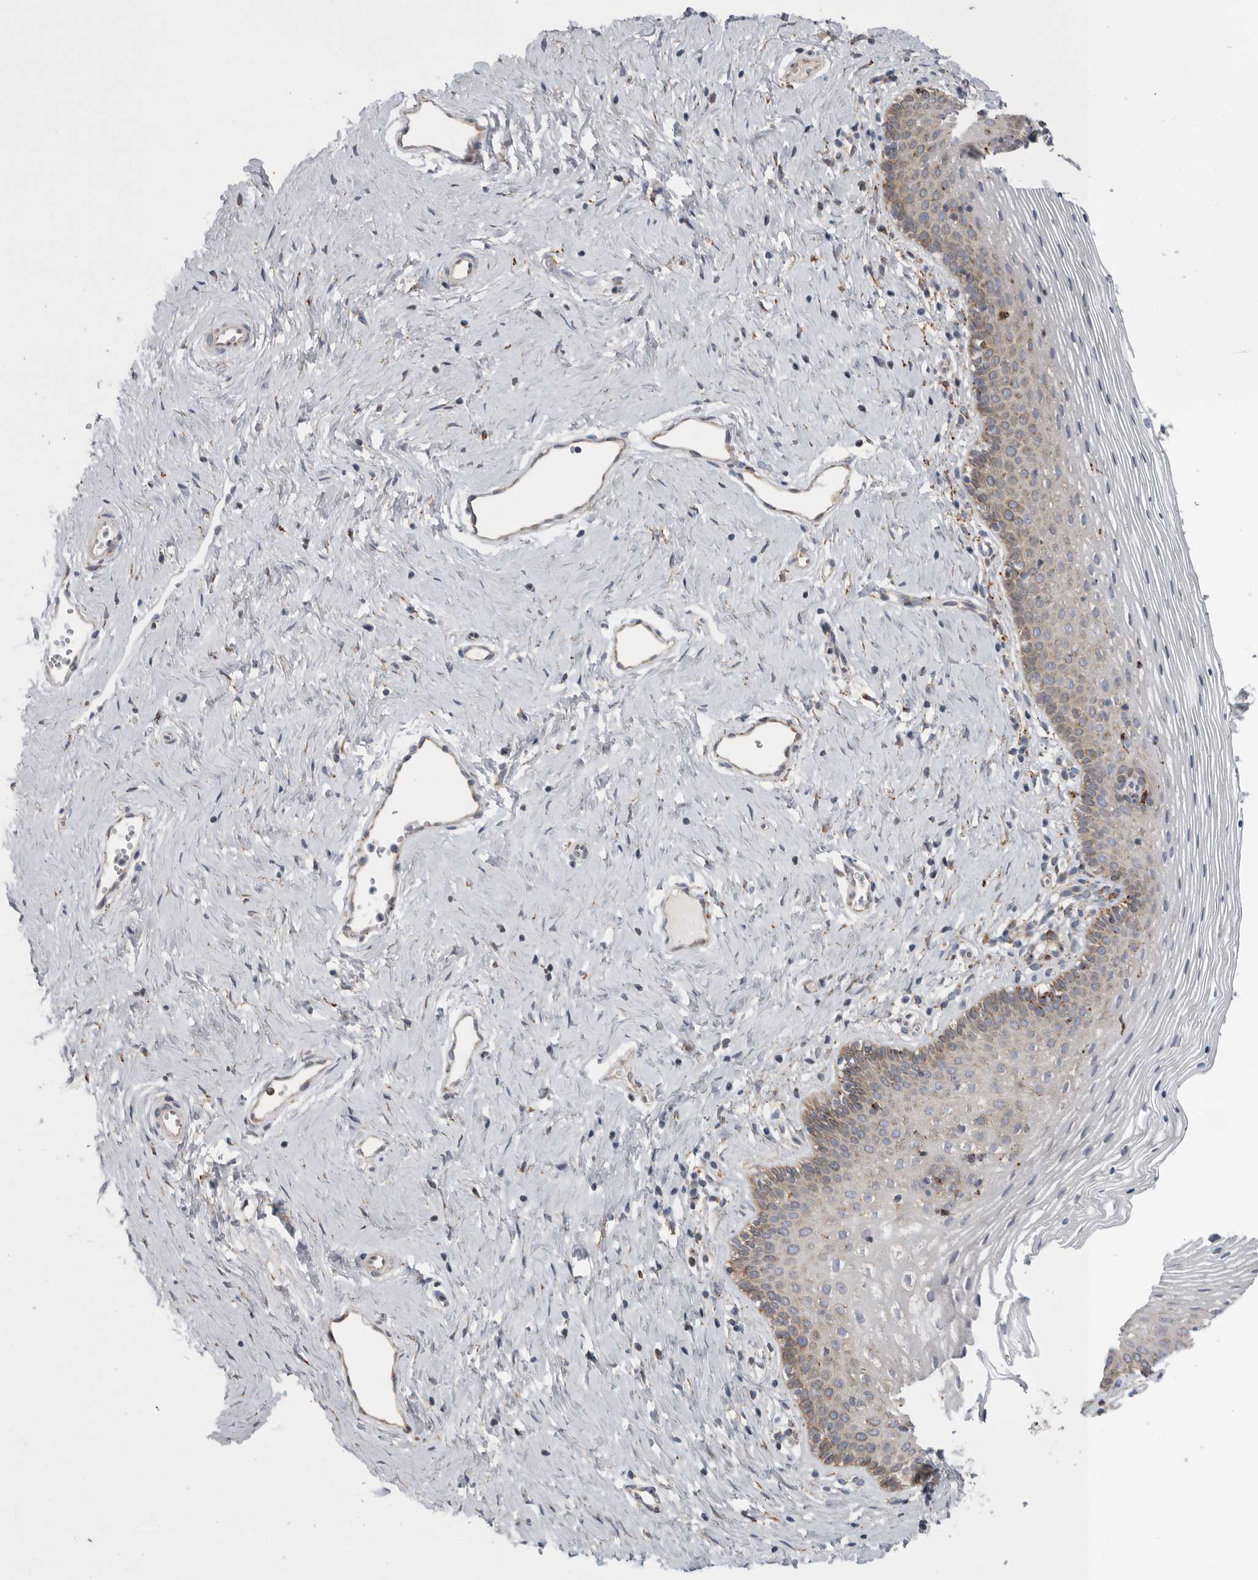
{"staining": {"intensity": "moderate", "quantity": "<25%", "location": "cytoplasmic/membranous"}, "tissue": "vagina", "cell_type": "Squamous epithelial cells", "image_type": "normal", "snomed": [{"axis": "morphology", "description": "Normal tissue, NOS"}, {"axis": "topography", "description": "Vagina"}], "caption": "About <25% of squamous epithelial cells in unremarkable human vagina demonstrate moderate cytoplasmic/membranous protein expression as visualized by brown immunohistochemical staining.", "gene": "GANAB", "patient": {"sex": "female", "age": 32}}